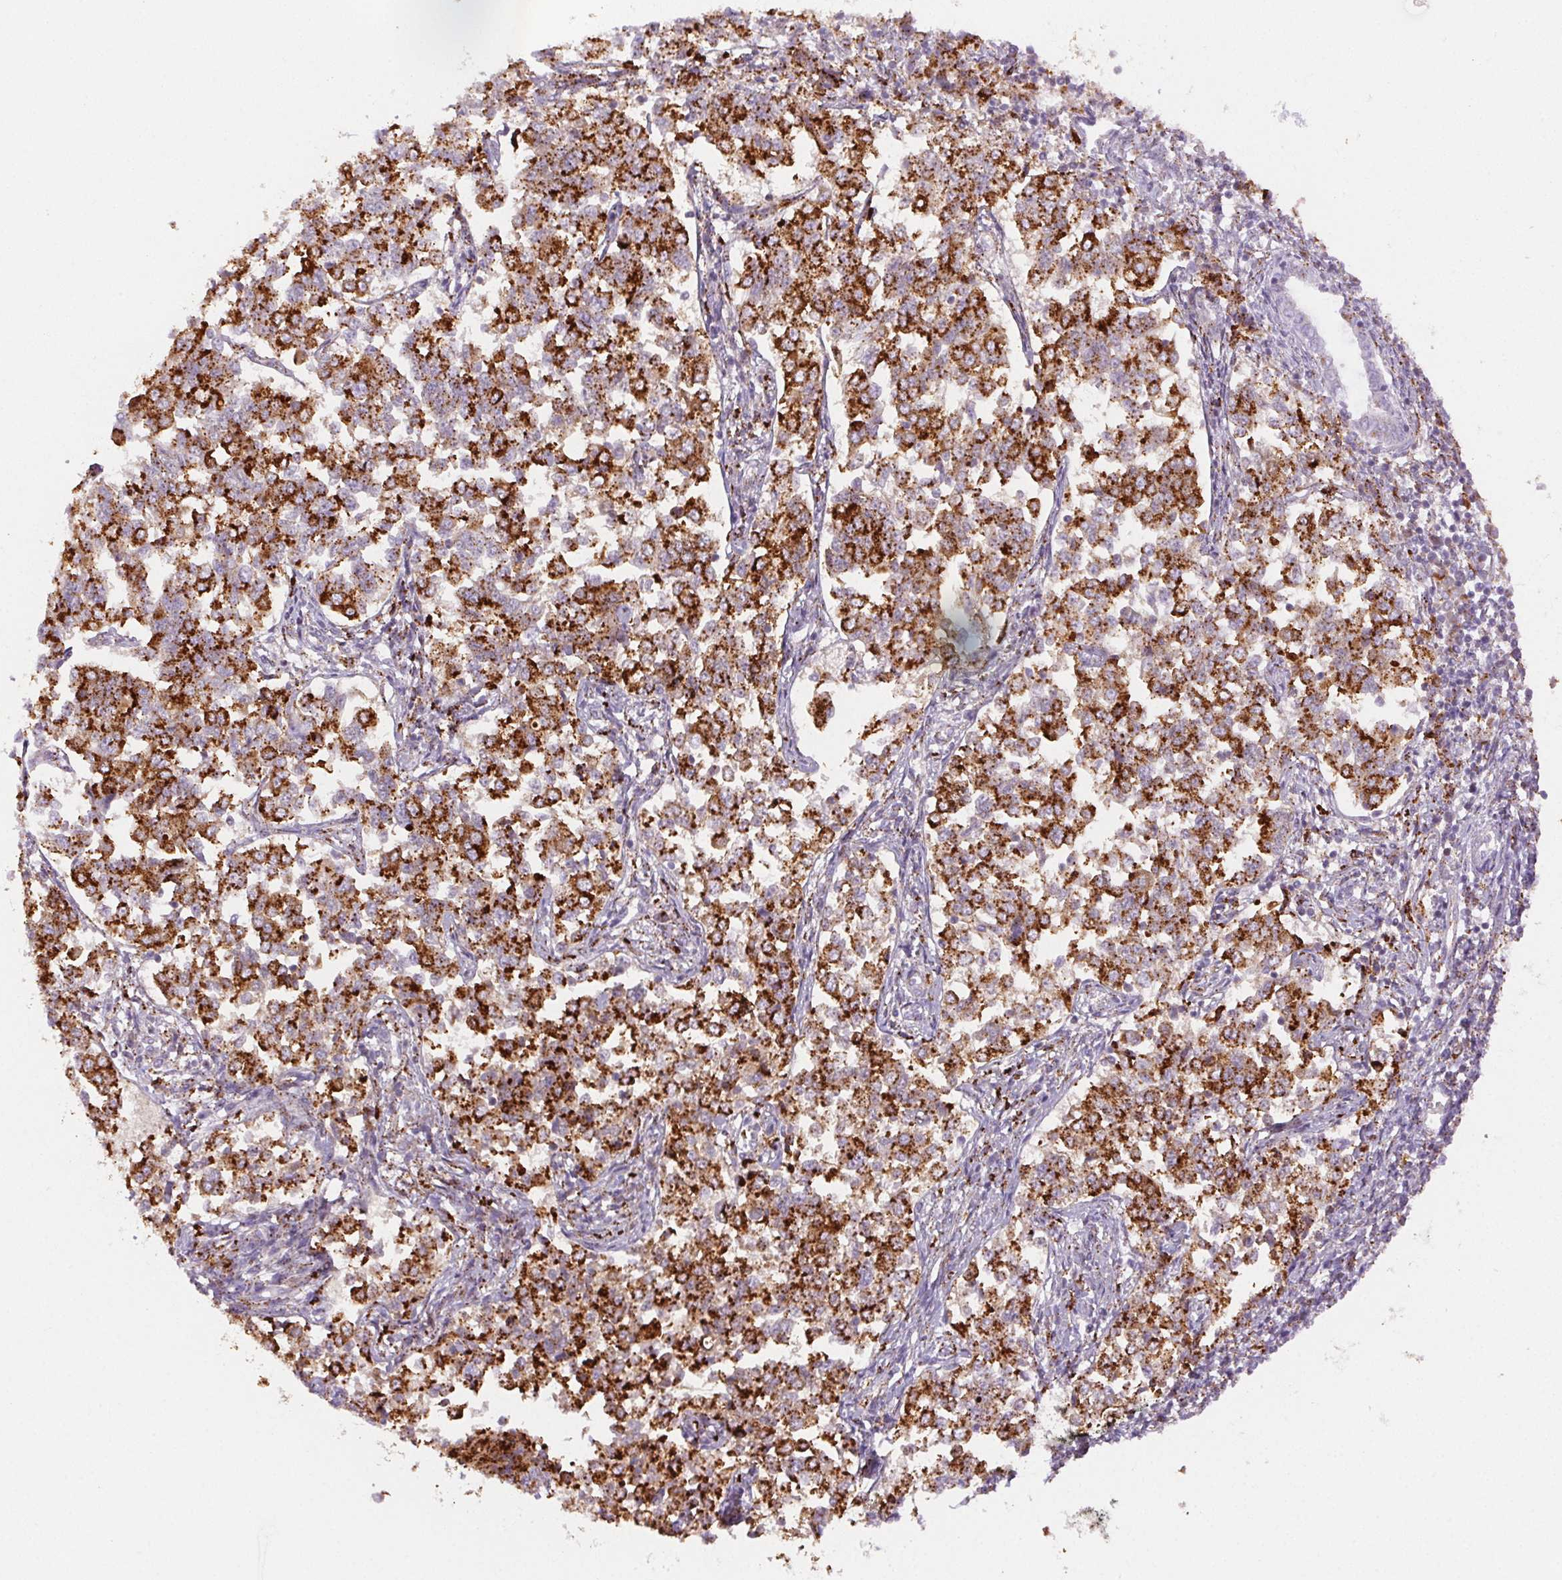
{"staining": {"intensity": "strong", "quantity": ">75%", "location": "cytoplasmic/membranous"}, "tissue": "endometrial cancer", "cell_type": "Tumor cells", "image_type": "cancer", "snomed": [{"axis": "morphology", "description": "Adenocarcinoma, NOS"}, {"axis": "topography", "description": "Endometrium"}], "caption": "Immunohistochemical staining of endometrial adenocarcinoma demonstrates strong cytoplasmic/membranous protein expression in approximately >75% of tumor cells.", "gene": "SCPEP1", "patient": {"sex": "female", "age": 43}}